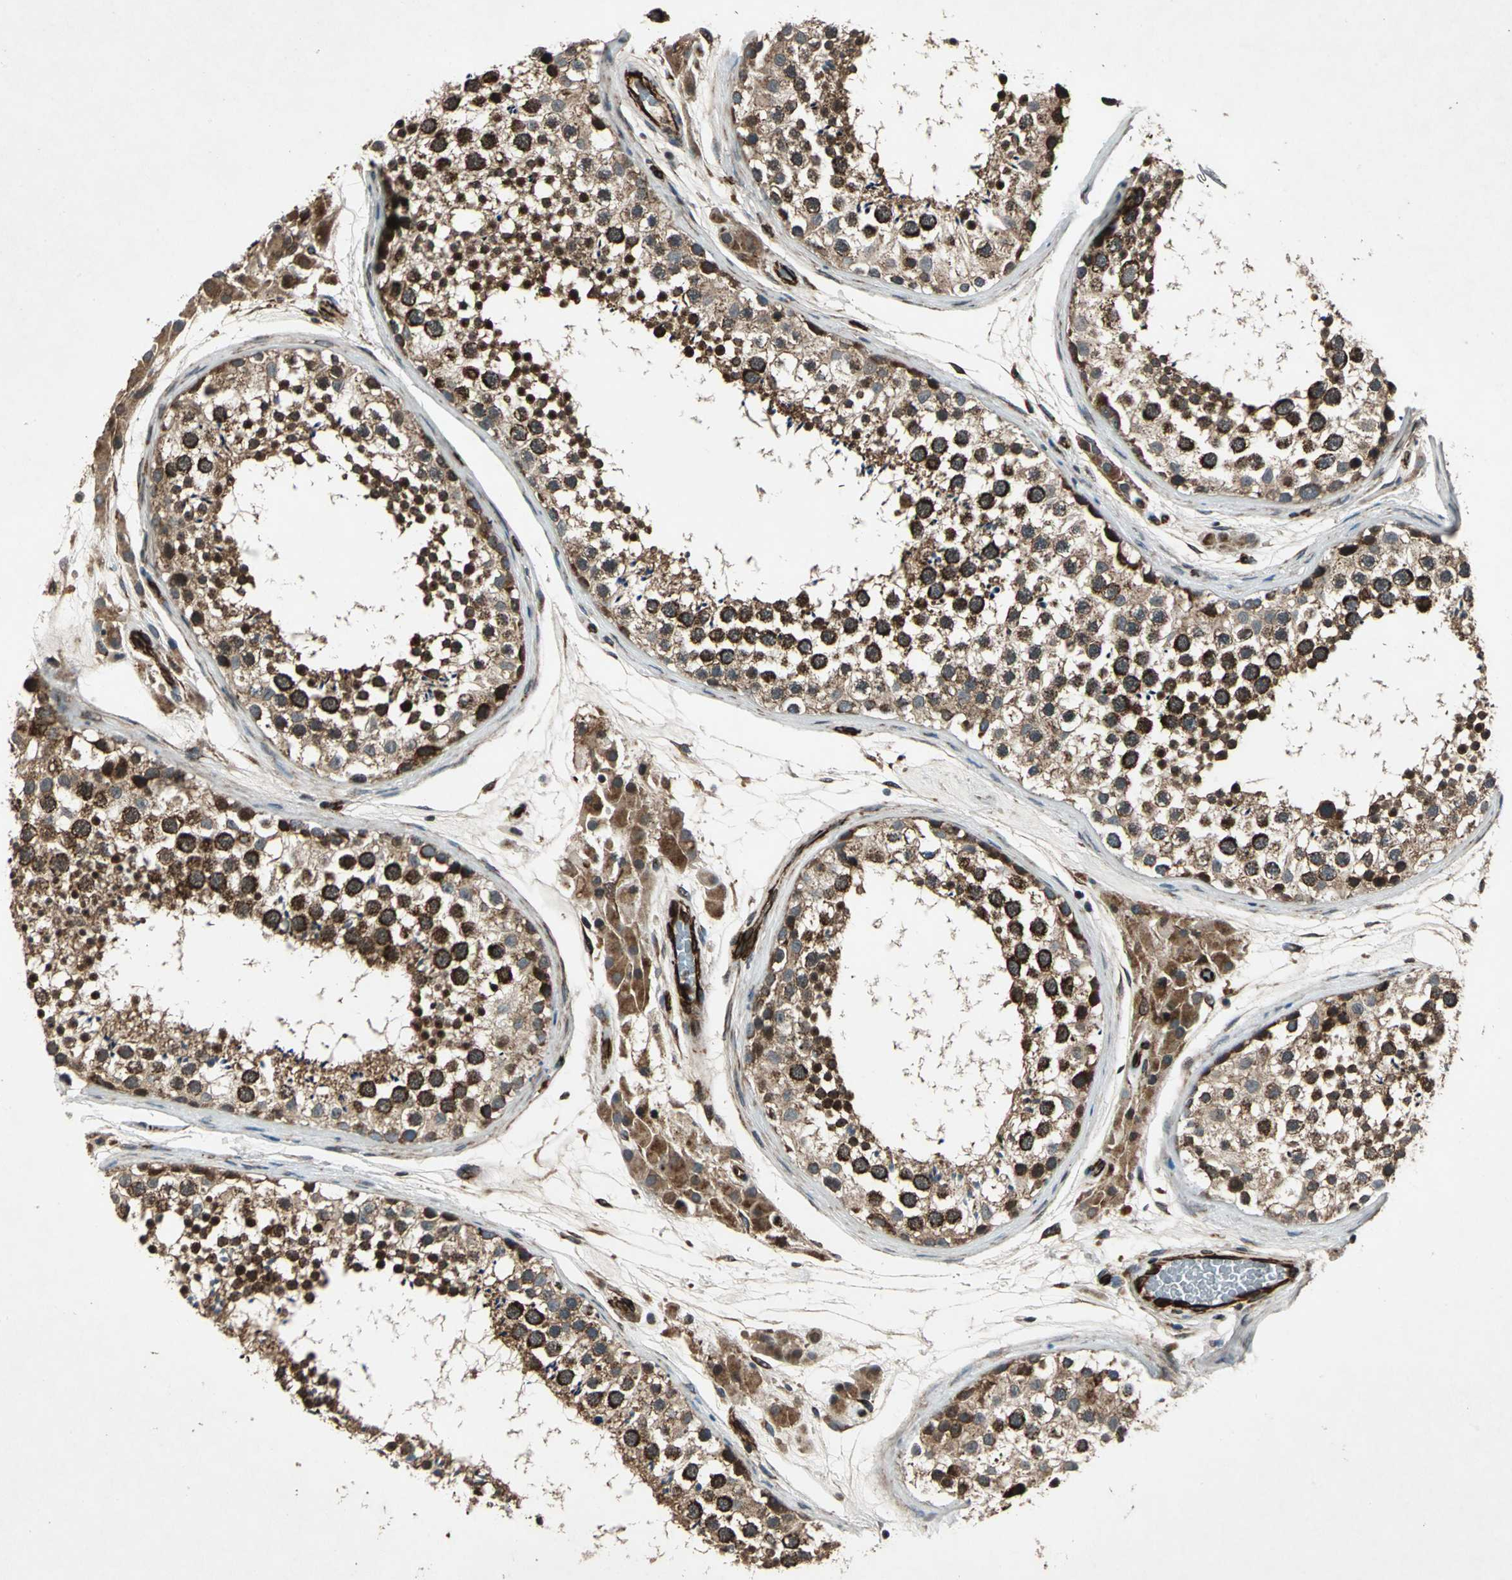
{"staining": {"intensity": "strong", "quantity": ">75%", "location": "cytoplasmic/membranous,nuclear"}, "tissue": "testis", "cell_type": "Cells in seminiferous ducts", "image_type": "normal", "snomed": [{"axis": "morphology", "description": "Normal tissue, NOS"}, {"axis": "topography", "description": "Testis"}], "caption": "Immunohistochemistry (IHC) (DAB (3,3'-diaminobenzidine)) staining of benign testis demonstrates strong cytoplasmic/membranous,nuclear protein staining in approximately >75% of cells in seminiferous ducts.", "gene": "EXD2", "patient": {"sex": "male", "age": 46}}